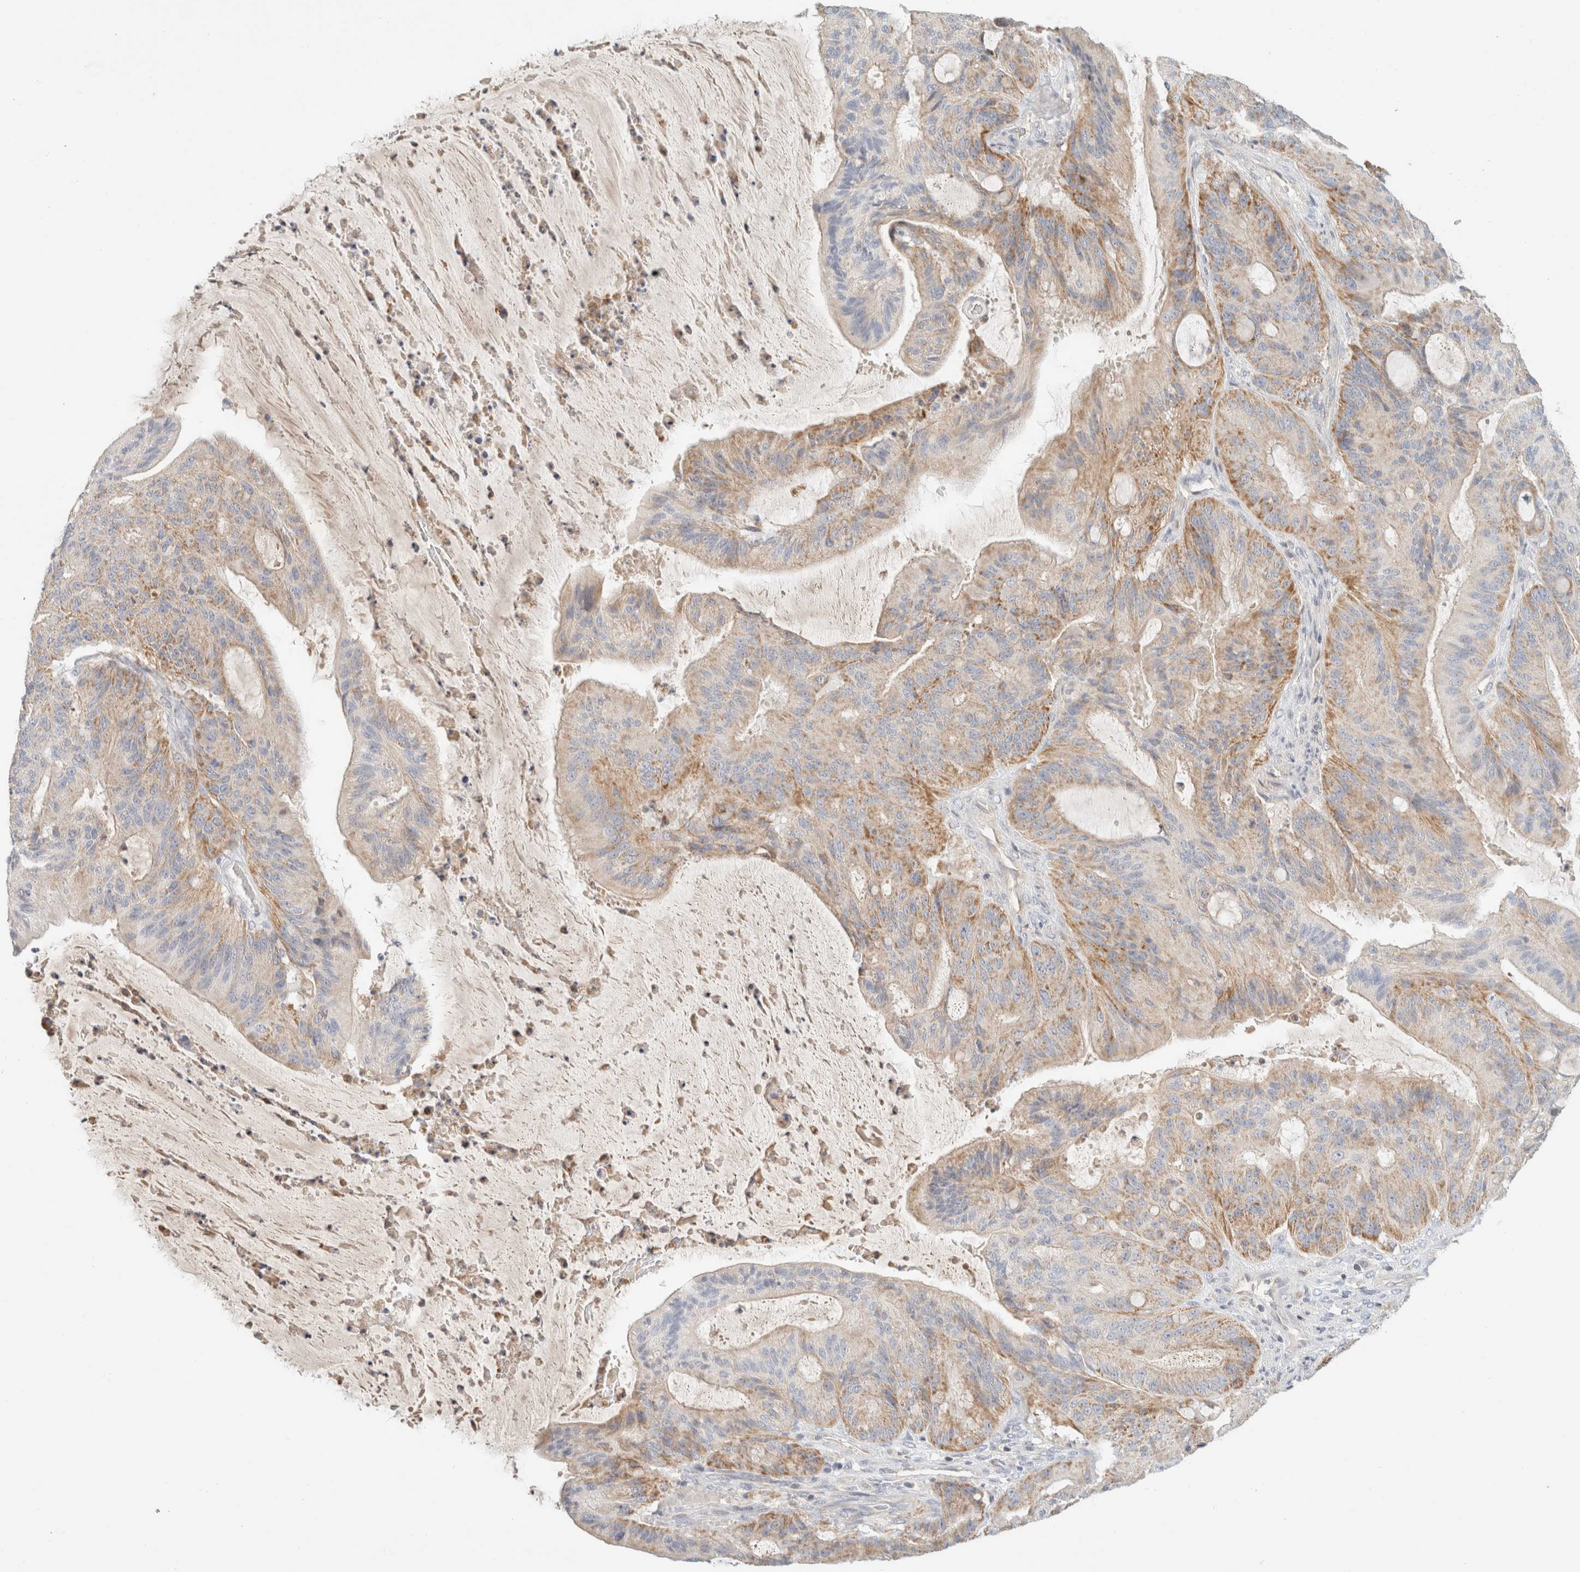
{"staining": {"intensity": "weak", "quantity": ">75%", "location": "cytoplasmic/membranous"}, "tissue": "liver cancer", "cell_type": "Tumor cells", "image_type": "cancer", "snomed": [{"axis": "morphology", "description": "Normal tissue, NOS"}, {"axis": "morphology", "description": "Cholangiocarcinoma"}, {"axis": "topography", "description": "Liver"}, {"axis": "topography", "description": "Peripheral nerve tissue"}], "caption": "Liver cancer stained with a protein marker exhibits weak staining in tumor cells.", "gene": "MRM3", "patient": {"sex": "female", "age": 73}}